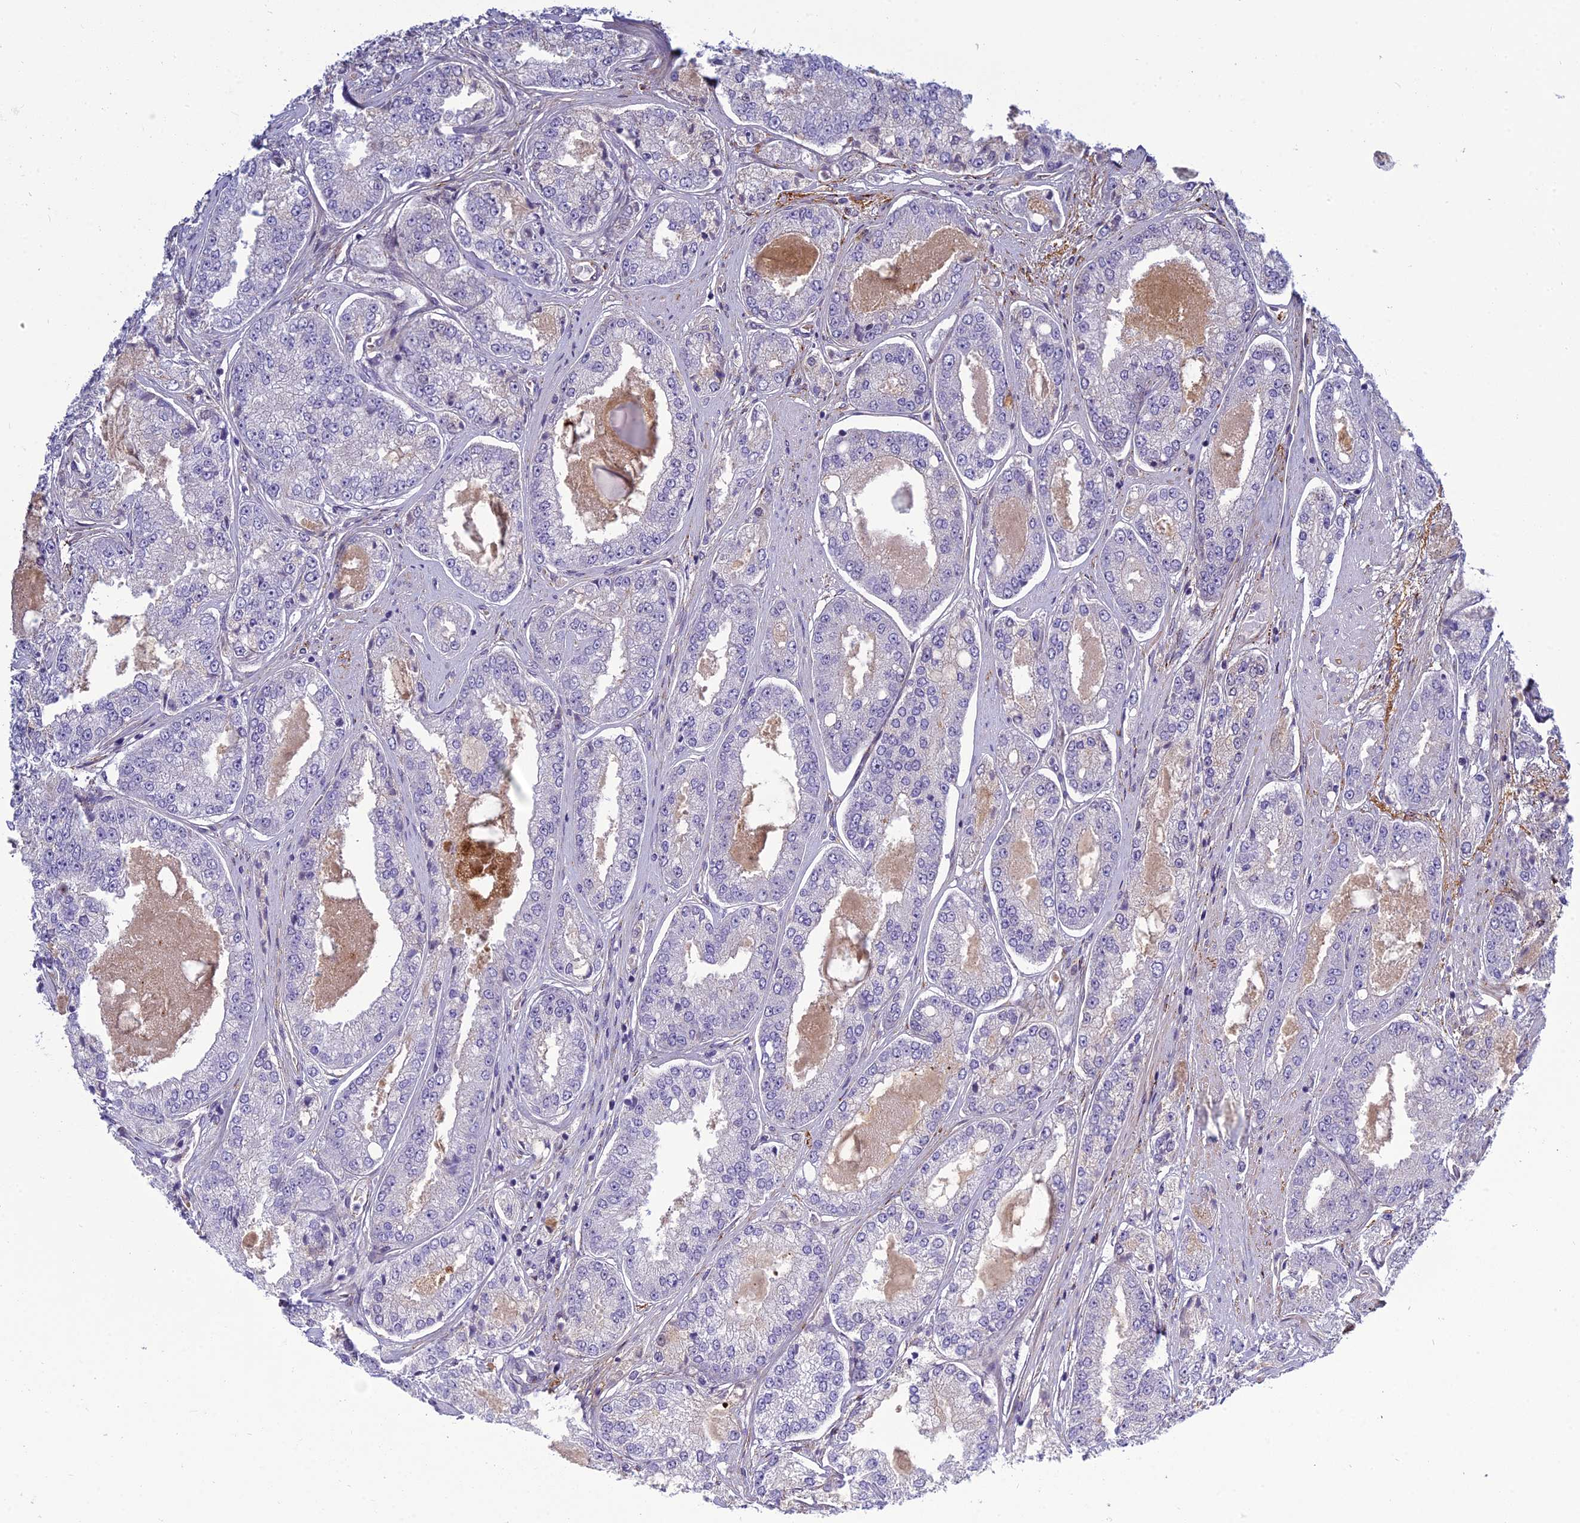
{"staining": {"intensity": "negative", "quantity": "none", "location": "none"}, "tissue": "prostate cancer", "cell_type": "Tumor cells", "image_type": "cancer", "snomed": [{"axis": "morphology", "description": "Adenocarcinoma, High grade"}, {"axis": "topography", "description": "Prostate"}], "caption": "High magnification brightfield microscopy of high-grade adenocarcinoma (prostate) stained with DAB (3,3'-diaminobenzidine) (brown) and counterstained with hematoxylin (blue): tumor cells show no significant expression.", "gene": "CLEC11A", "patient": {"sex": "male", "age": 71}}